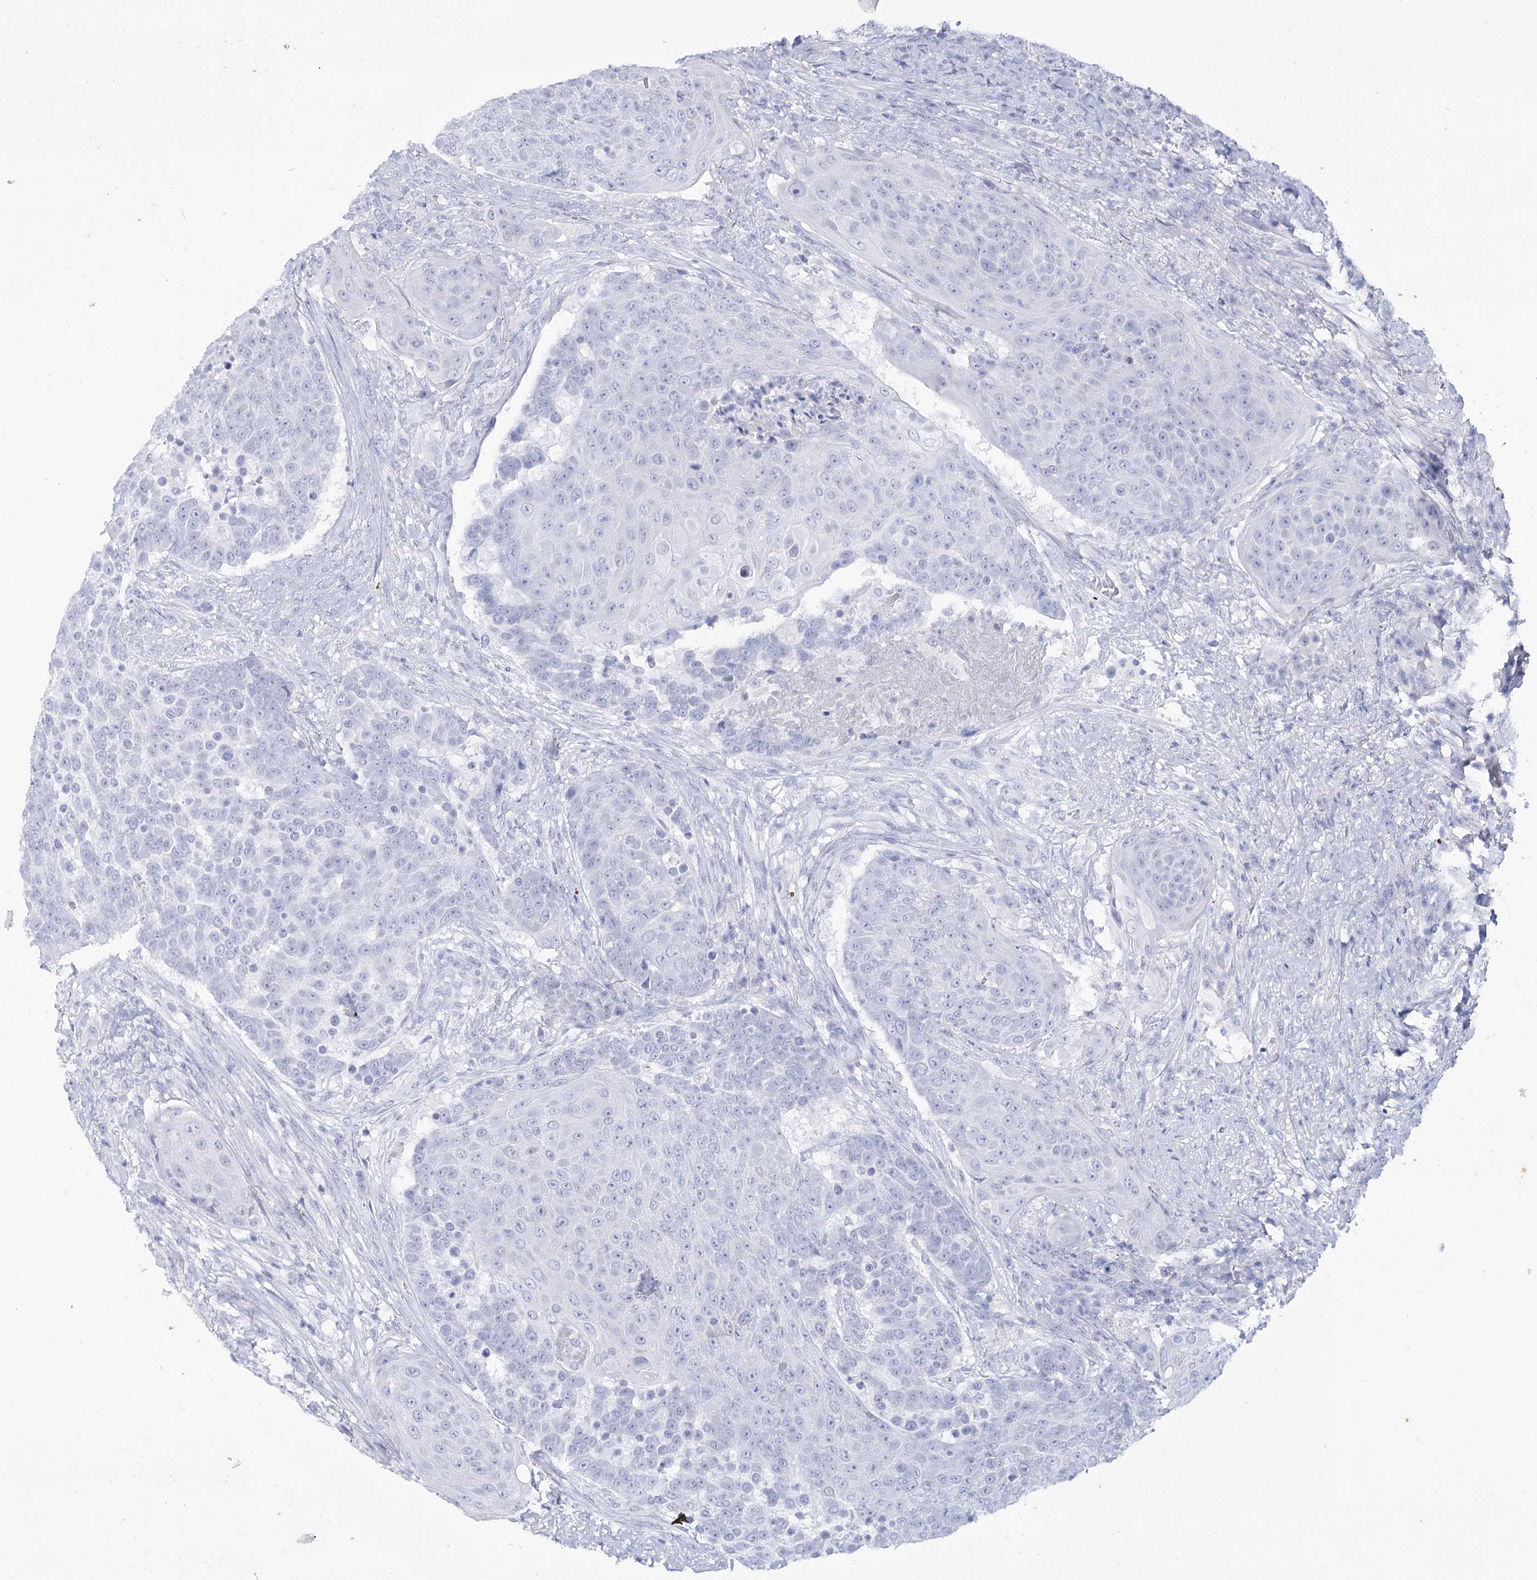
{"staining": {"intensity": "negative", "quantity": "none", "location": "none"}, "tissue": "urothelial cancer", "cell_type": "Tumor cells", "image_type": "cancer", "snomed": [{"axis": "morphology", "description": "Urothelial carcinoma, High grade"}, {"axis": "topography", "description": "Urinary bladder"}], "caption": "The micrograph displays no significant expression in tumor cells of urothelial cancer. (DAB (3,3'-diaminobenzidine) IHC visualized using brightfield microscopy, high magnification).", "gene": "RNF186", "patient": {"sex": "female", "age": 63}}